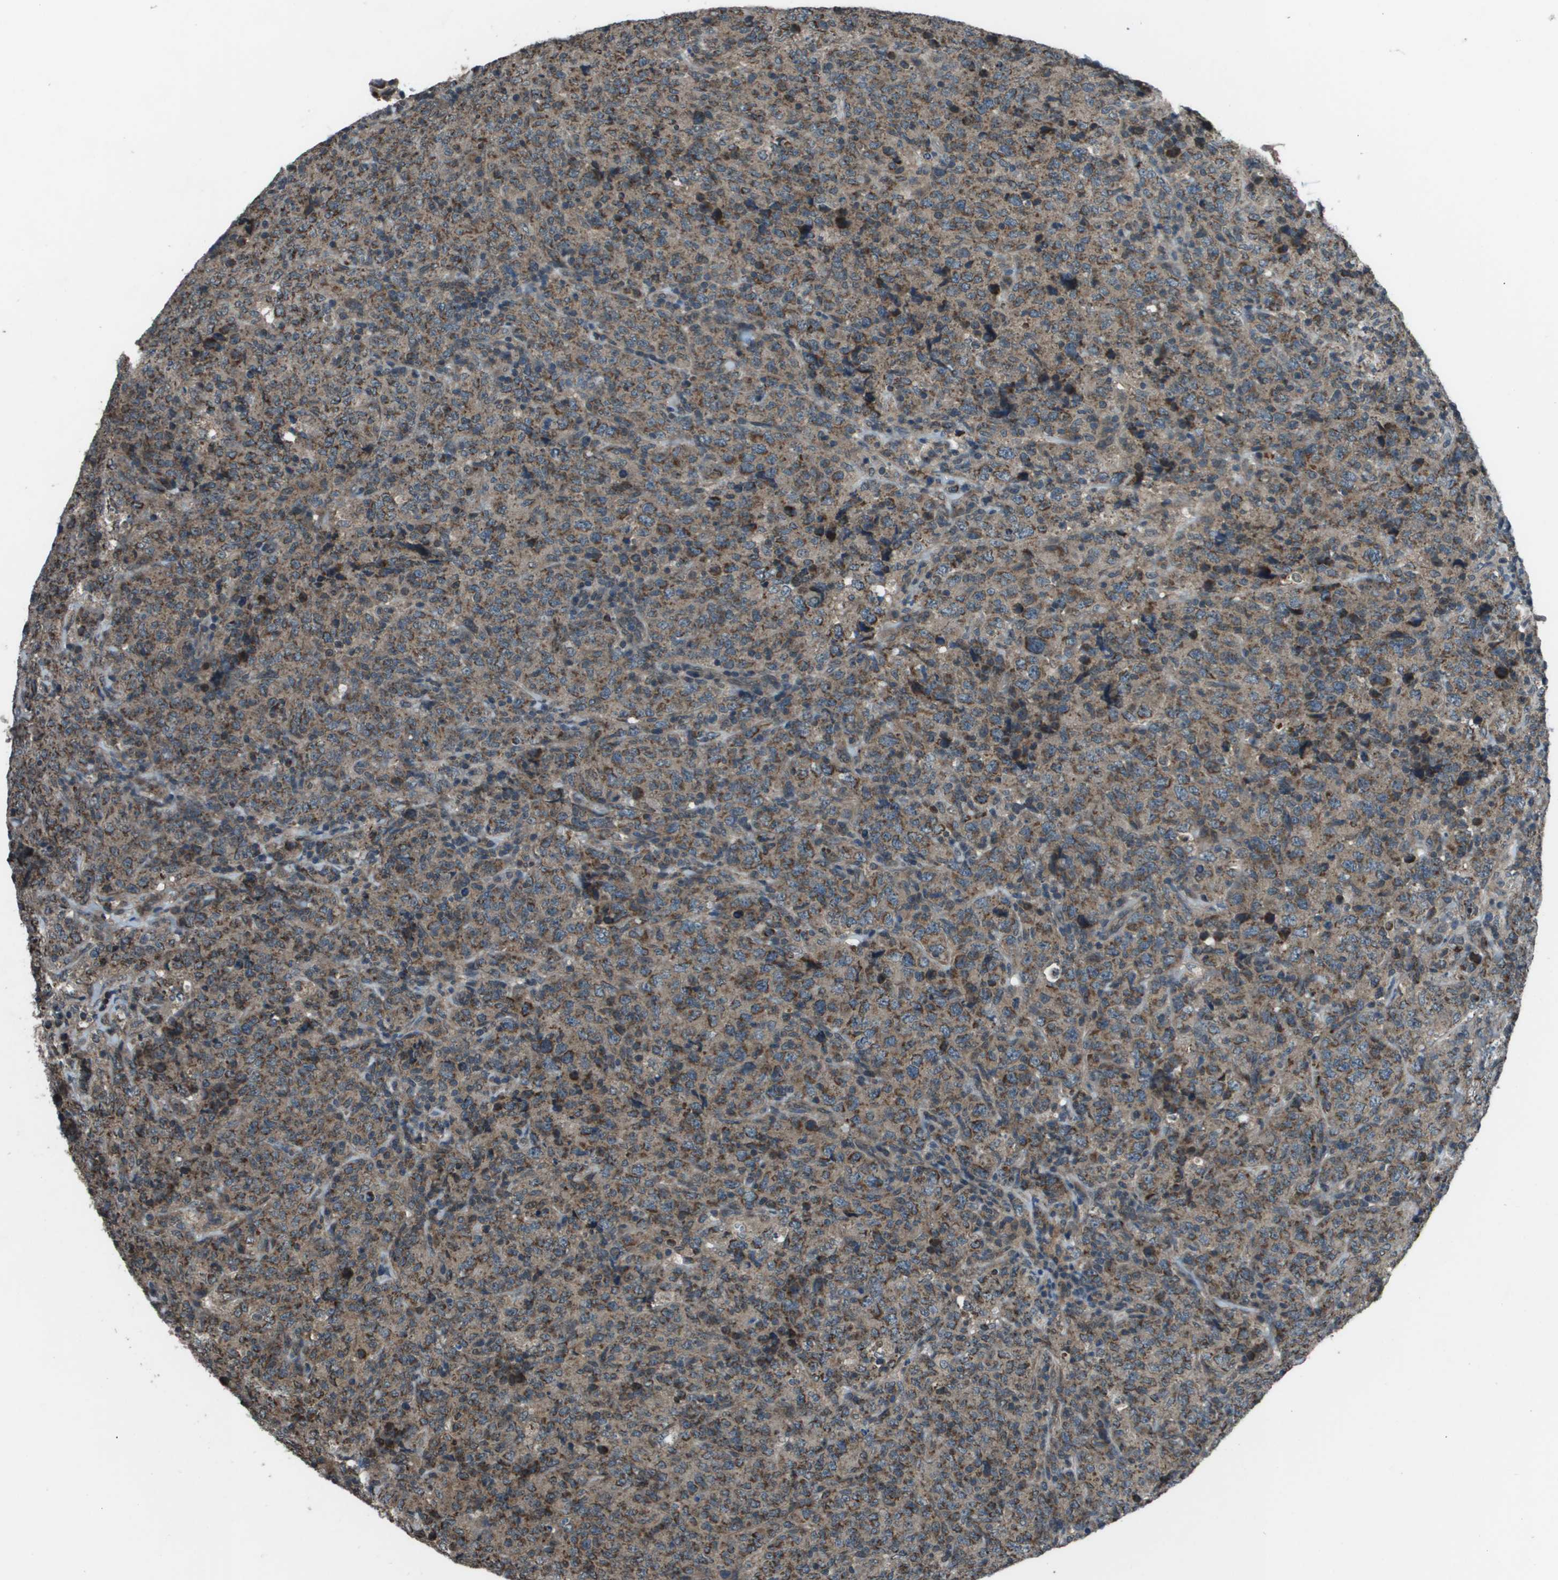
{"staining": {"intensity": "moderate", "quantity": ">75%", "location": "cytoplasmic/membranous"}, "tissue": "lymphoma", "cell_type": "Tumor cells", "image_type": "cancer", "snomed": [{"axis": "morphology", "description": "Malignant lymphoma, non-Hodgkin's type, High grade"}, {"axis": "topography", "description": "Tonsil"}], "caption": "Immunohistochemical staining of human high-grade malignant lymphoma, non-Hodgkin's type reveals medium levels of moderate cytoplasmic/membranous protein expression in approximately >75% of tumor cells. Nuclei are stained in blue.", "gene": "PPFIA1", "patient": {"sex": "female", "age": 36}}